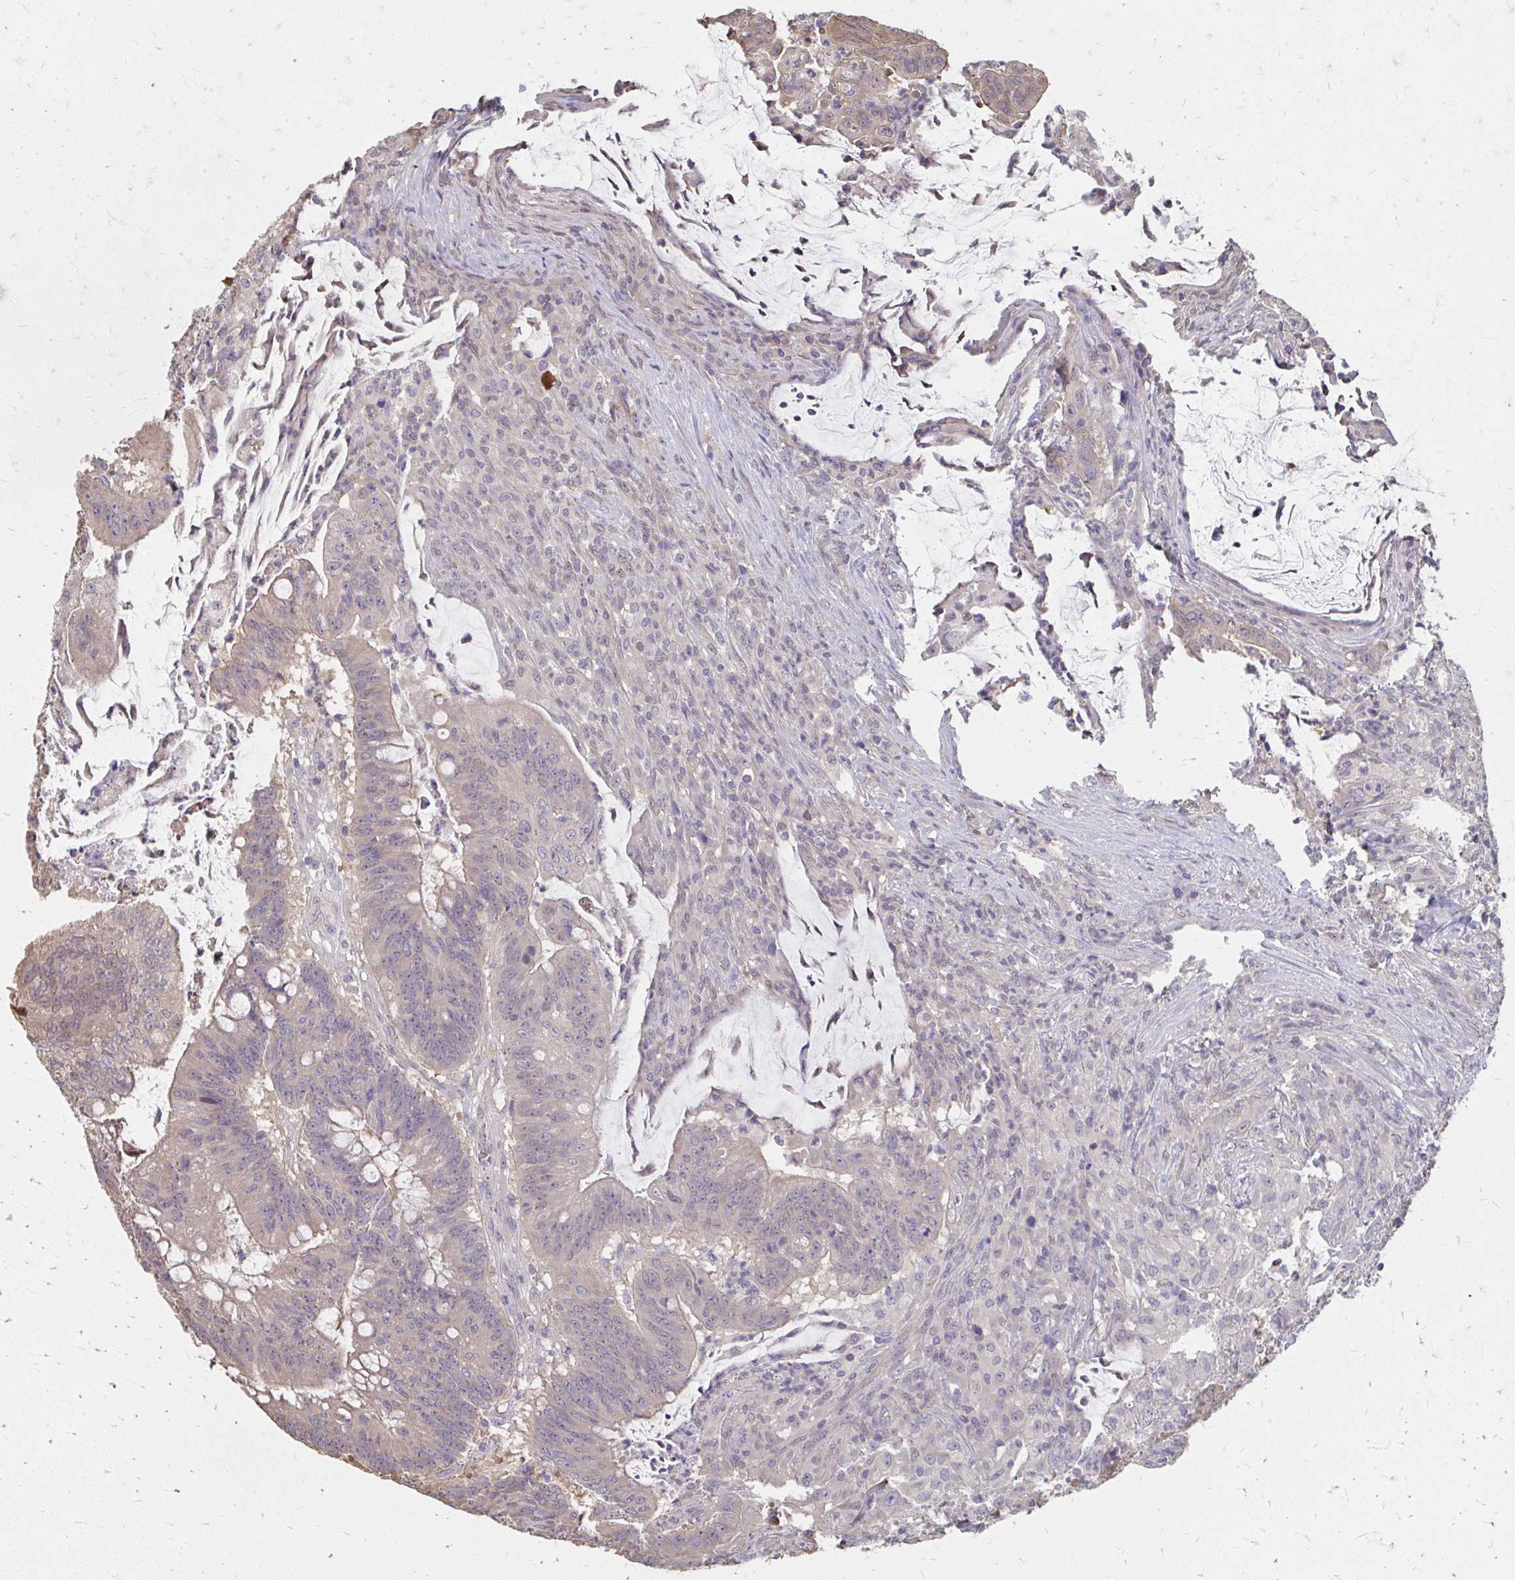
{"staining": {"intensity": "weak", "quantity": "25%-75%", "location": "cytoplasmic/membranous"}, "tissue": "colorectal cancer", "cell_type": "Tumor cells", "image_type": "cancer", "snomed": [{"axis": "morphology", "description": "Adenocarcinoma, NOS"}, {"axis": "topography", "description": "Colon"}], "caption": "Tumor cells reveal low levels of weak cytoplasmic/membranous positivity in about 25%-75% of cells in colorectal cancer (adenocarcinoma).", "gene": "RABGAP1L", "patient": {"sex": "female", "age": 87}}